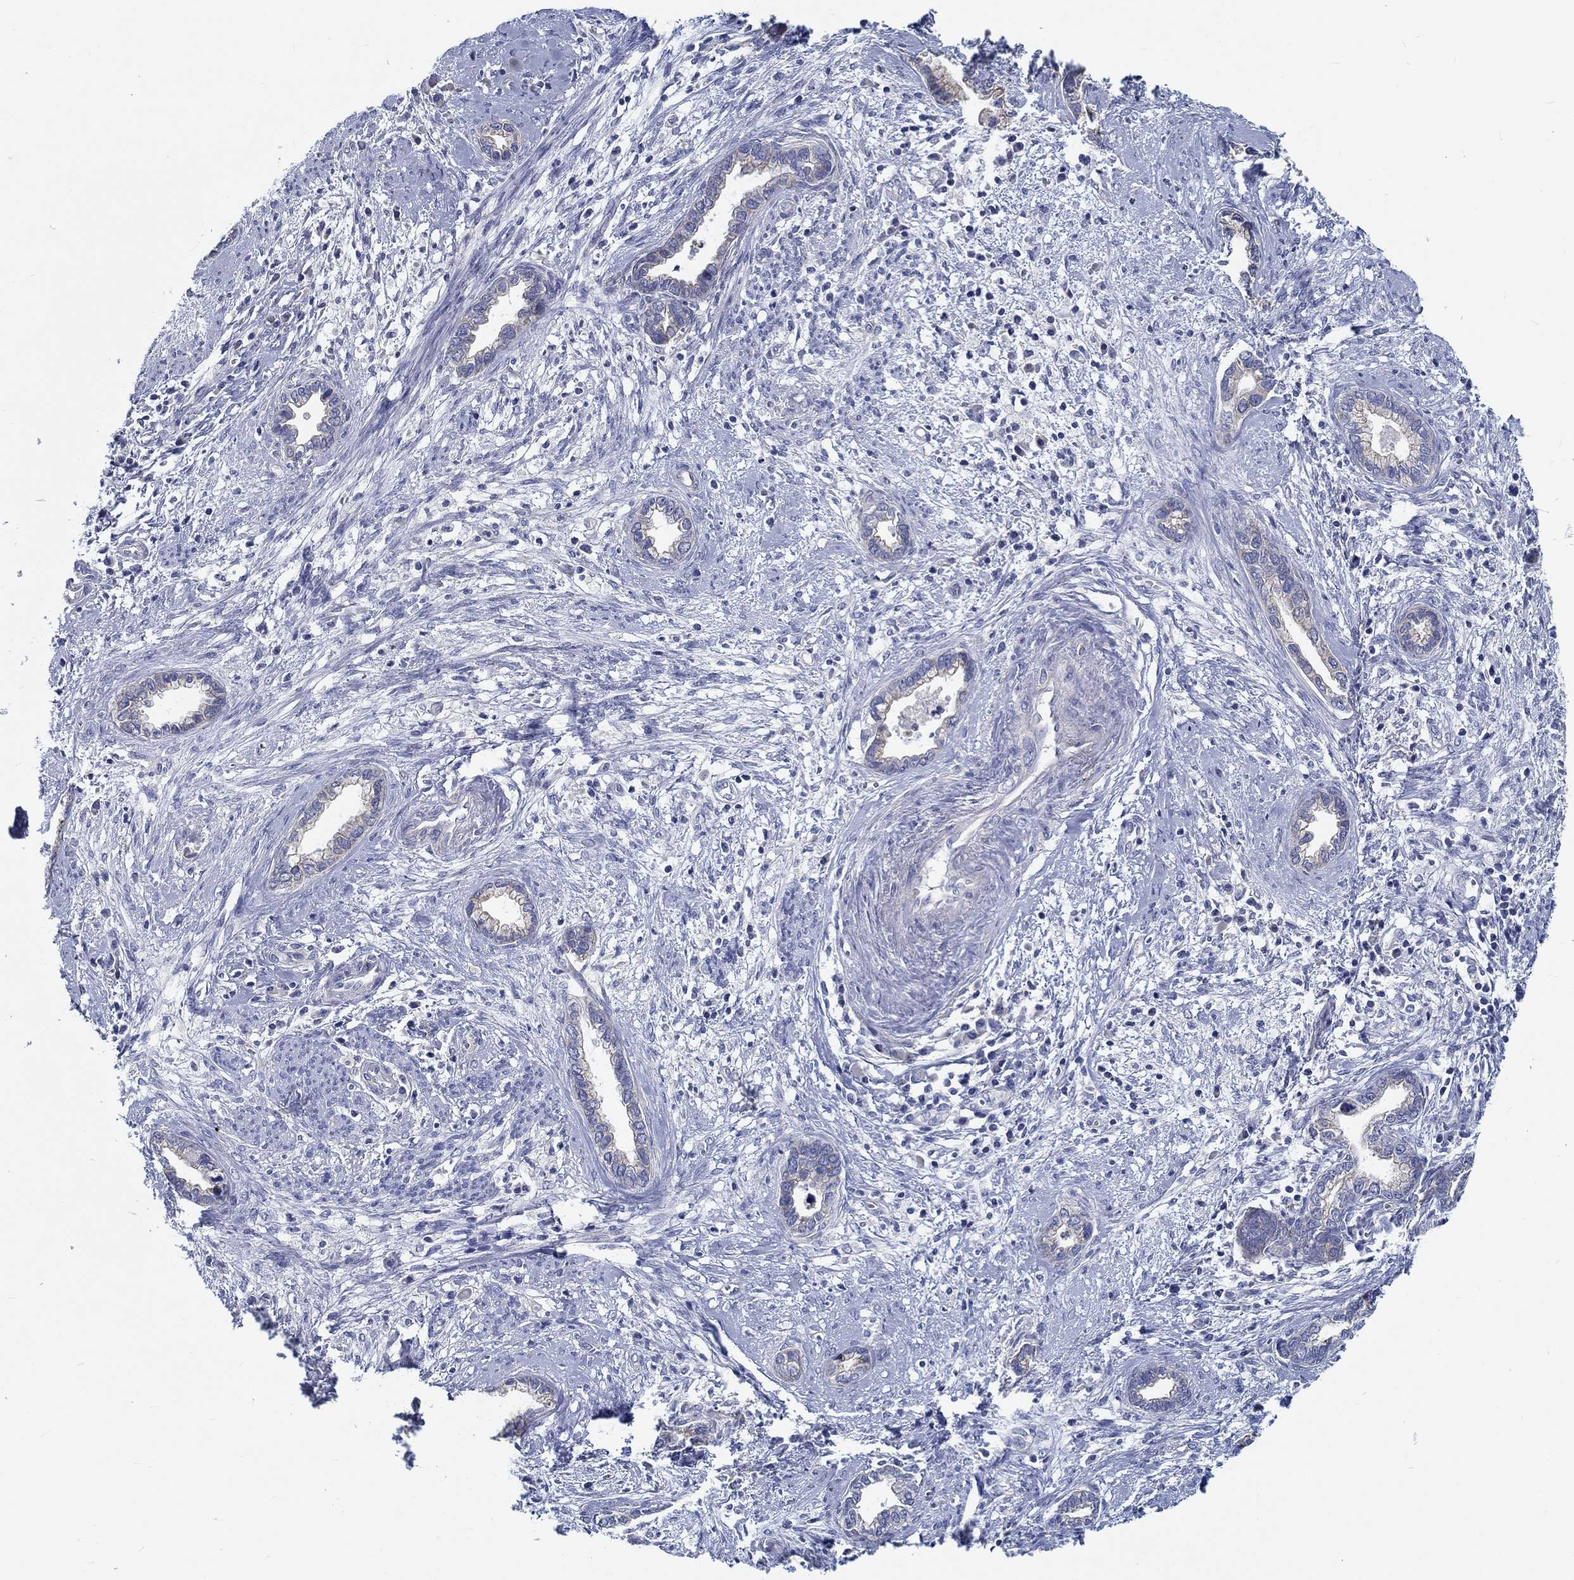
{"staining": {"intensity": "negative", "quantity": "none", "location": "none"}, "tissue": "cervical cancer", "cell_type": "Tumor cells", "image_type": "cancer", "snomed": [{"axis": "morphology", "description": "Adenocarcinoma, NOS"}, {"axis": "topography", "description": "Cervix"}], "caption": "This is an IHC histopathology image of human adenocarcinoma (cervical). There is no positivity in tumor cells.", "gene": "MYBPC1", "patient": {"sex": "female", "age": 62}}